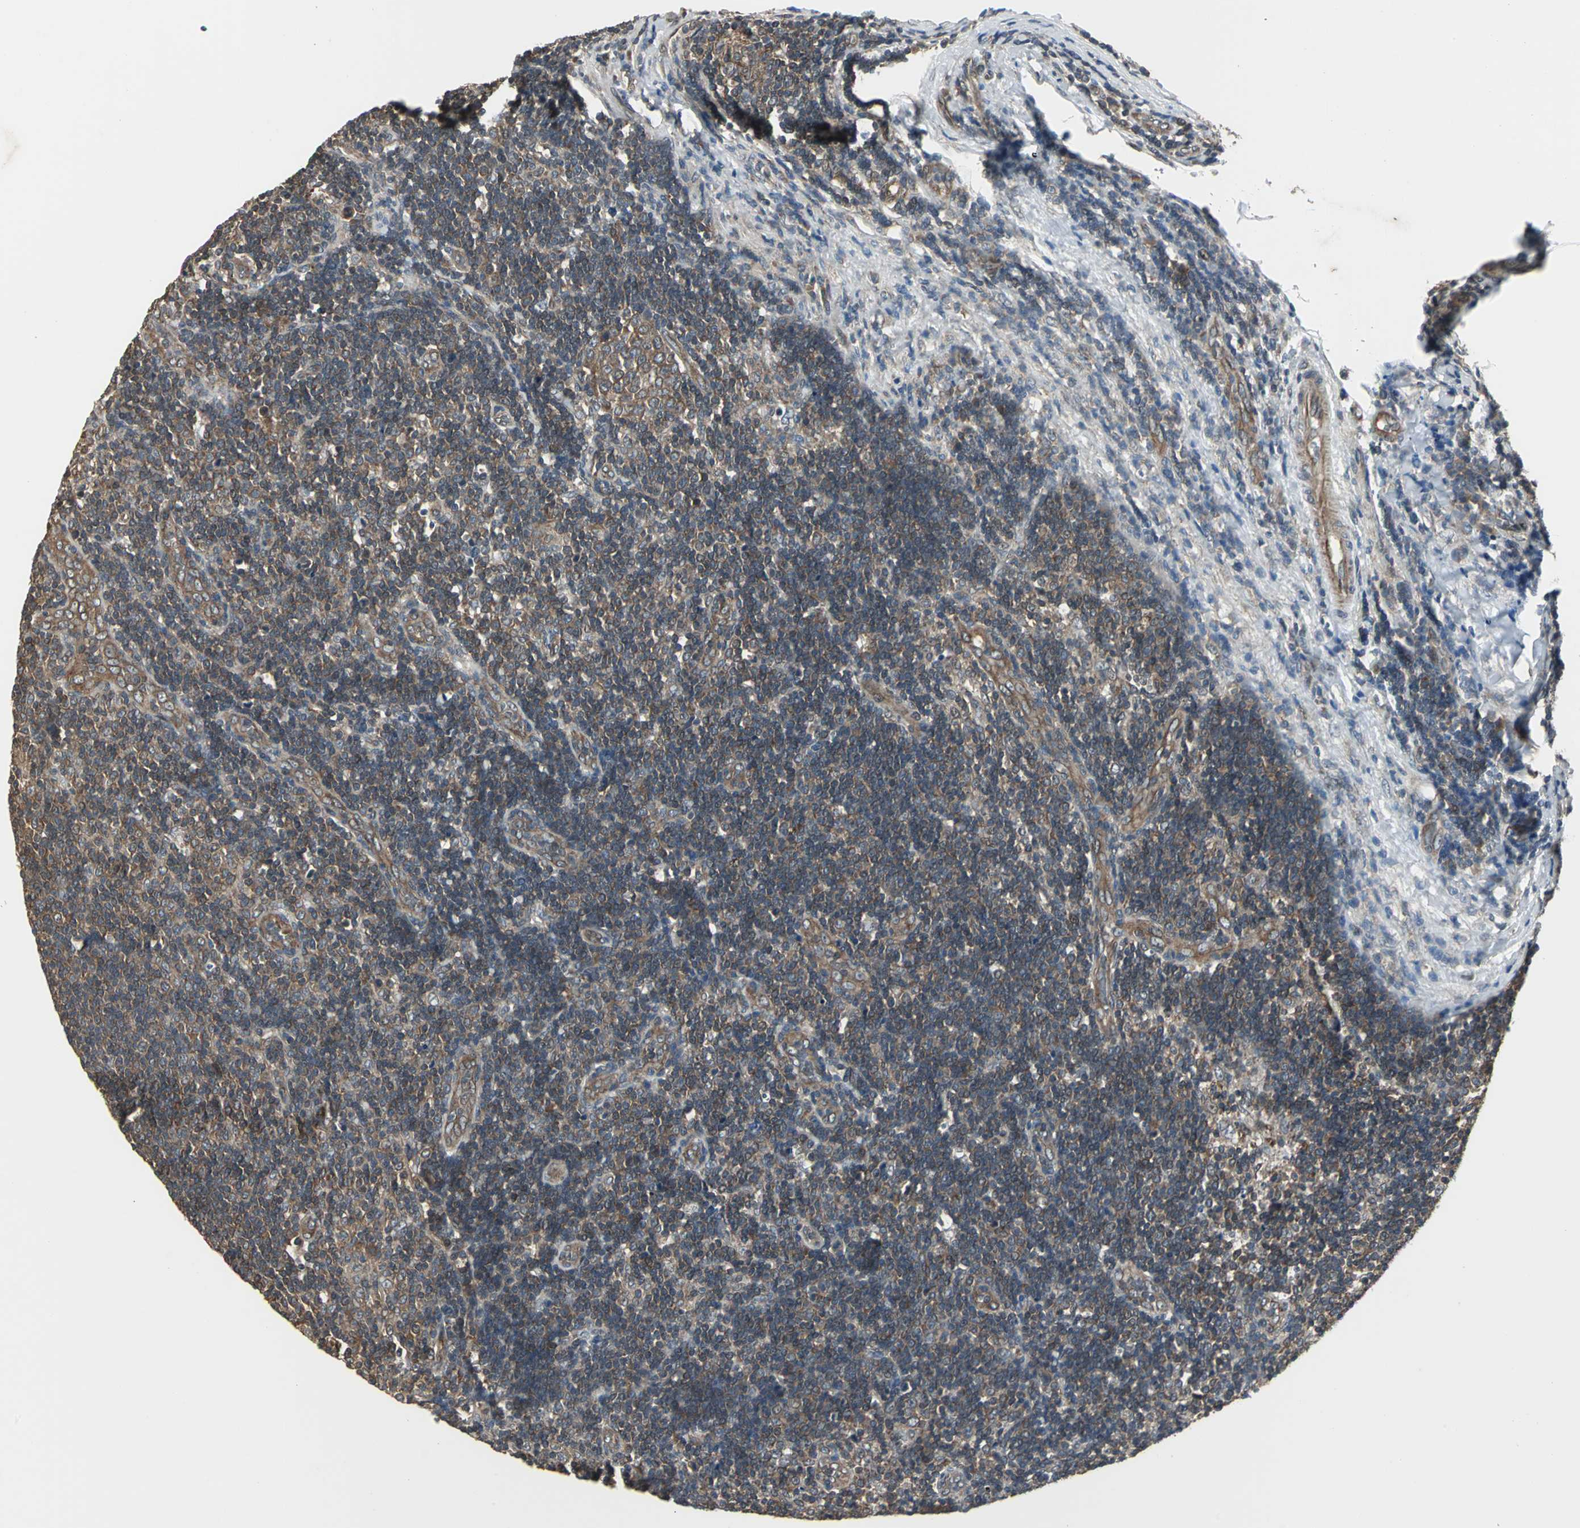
{"staining": {"intensity": "moderate", "quantity": ">75%", "location": "cytoplasmic/membranous"}, "tissue": "lymph node", "cell_type": "Germinal center cells", "image_type": "normal", "snomed": [{"axis": "morphology", "description": "Normal tissue, NOS"}, {"axis": "topography", "description": "Lymph node"}, {"axis": "topography", "description": "Salivary gland"}], "caption": "Germinal center cells reveal medium levels of moderate cytoplasmic/membranous expression in approximately >75% of cells in normal lymph node.", "gene": "PFDN1", "patient": {"sex": "male", "age": 8}}